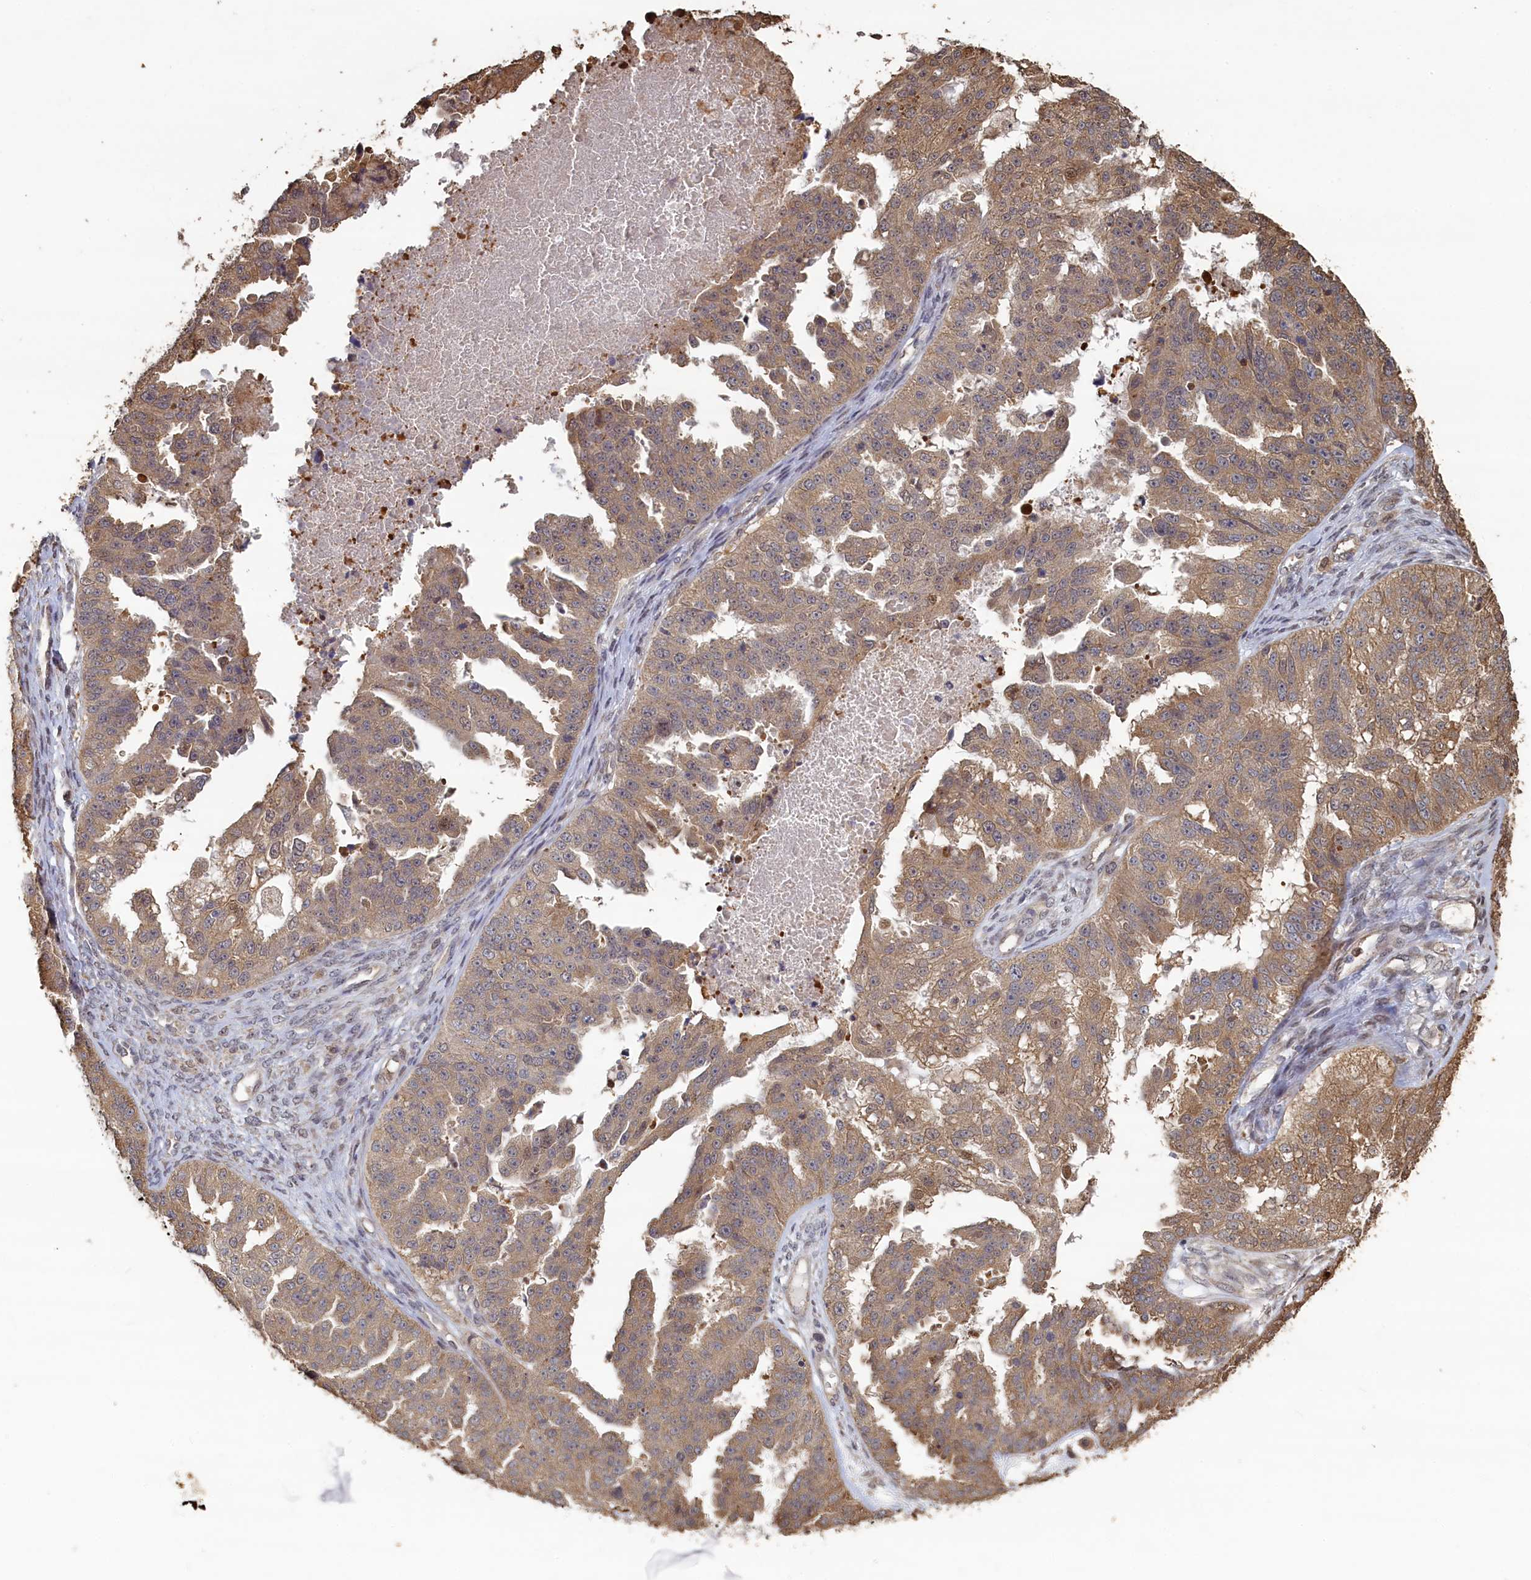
{"staining": {"intensity": "moderate", "quantity": ">75%", "location": "cytoplasmic/membranous"}, "tissue": "ovarian cancer", "cell_type": "Tumor cells", "image_type": "cancer", "snomed": [{"axis": "morphology", "description": "Cystadenocarcinoma, serous, NOS"}, {"axis": "topography", "description": "Ovary"}], "caption": "Human ovarian serous cystadenocarcinoma stained with a protein marker exhibits moderate staining in tumor cells.", "gene": "UCHL3", "patient": {"sex": "female", "age": 58}}